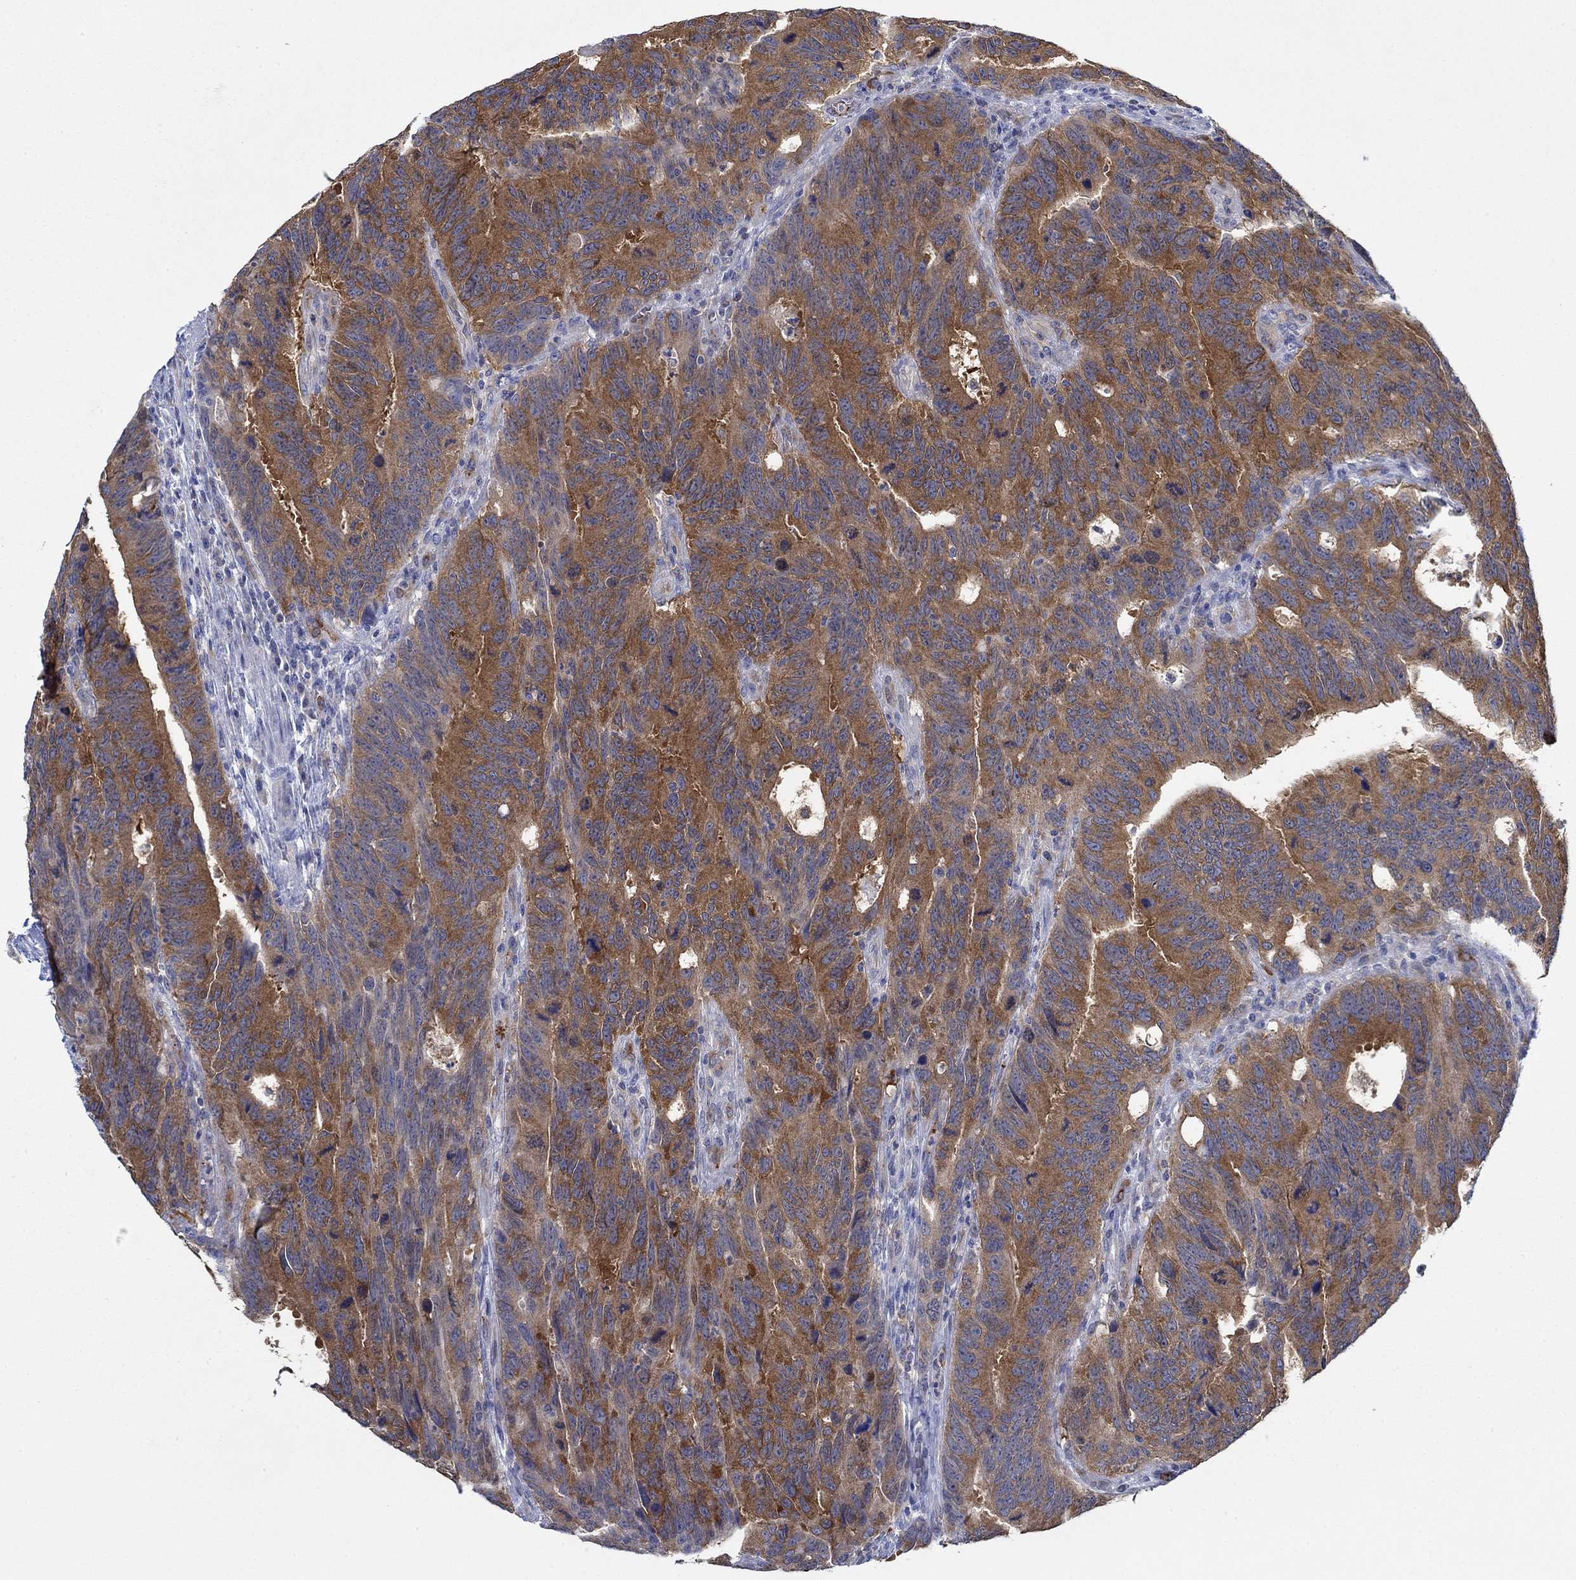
{"staining": {"intensity": "strong", "quantity": ">75%", "location": "cytoplasmic/membranous"}, "tissue": "colorectal cancer", "cell_type": "Tumor cells", "image_type": "cancer", "snomed": [{"axis": "morphology", "description": "Adenocarcinoma, NOS"}, {"axis": "topography", "description": "Colon"}], "caption": "Immunohistochemical staining of human colorectal cancer (adenocarcinoma) reveals high levels of strong cytoplasmic/membranous staining in about >75% of tumor cells.", "gene": "SLC27A3", "patient": {"sex": "female", "age": 77}}